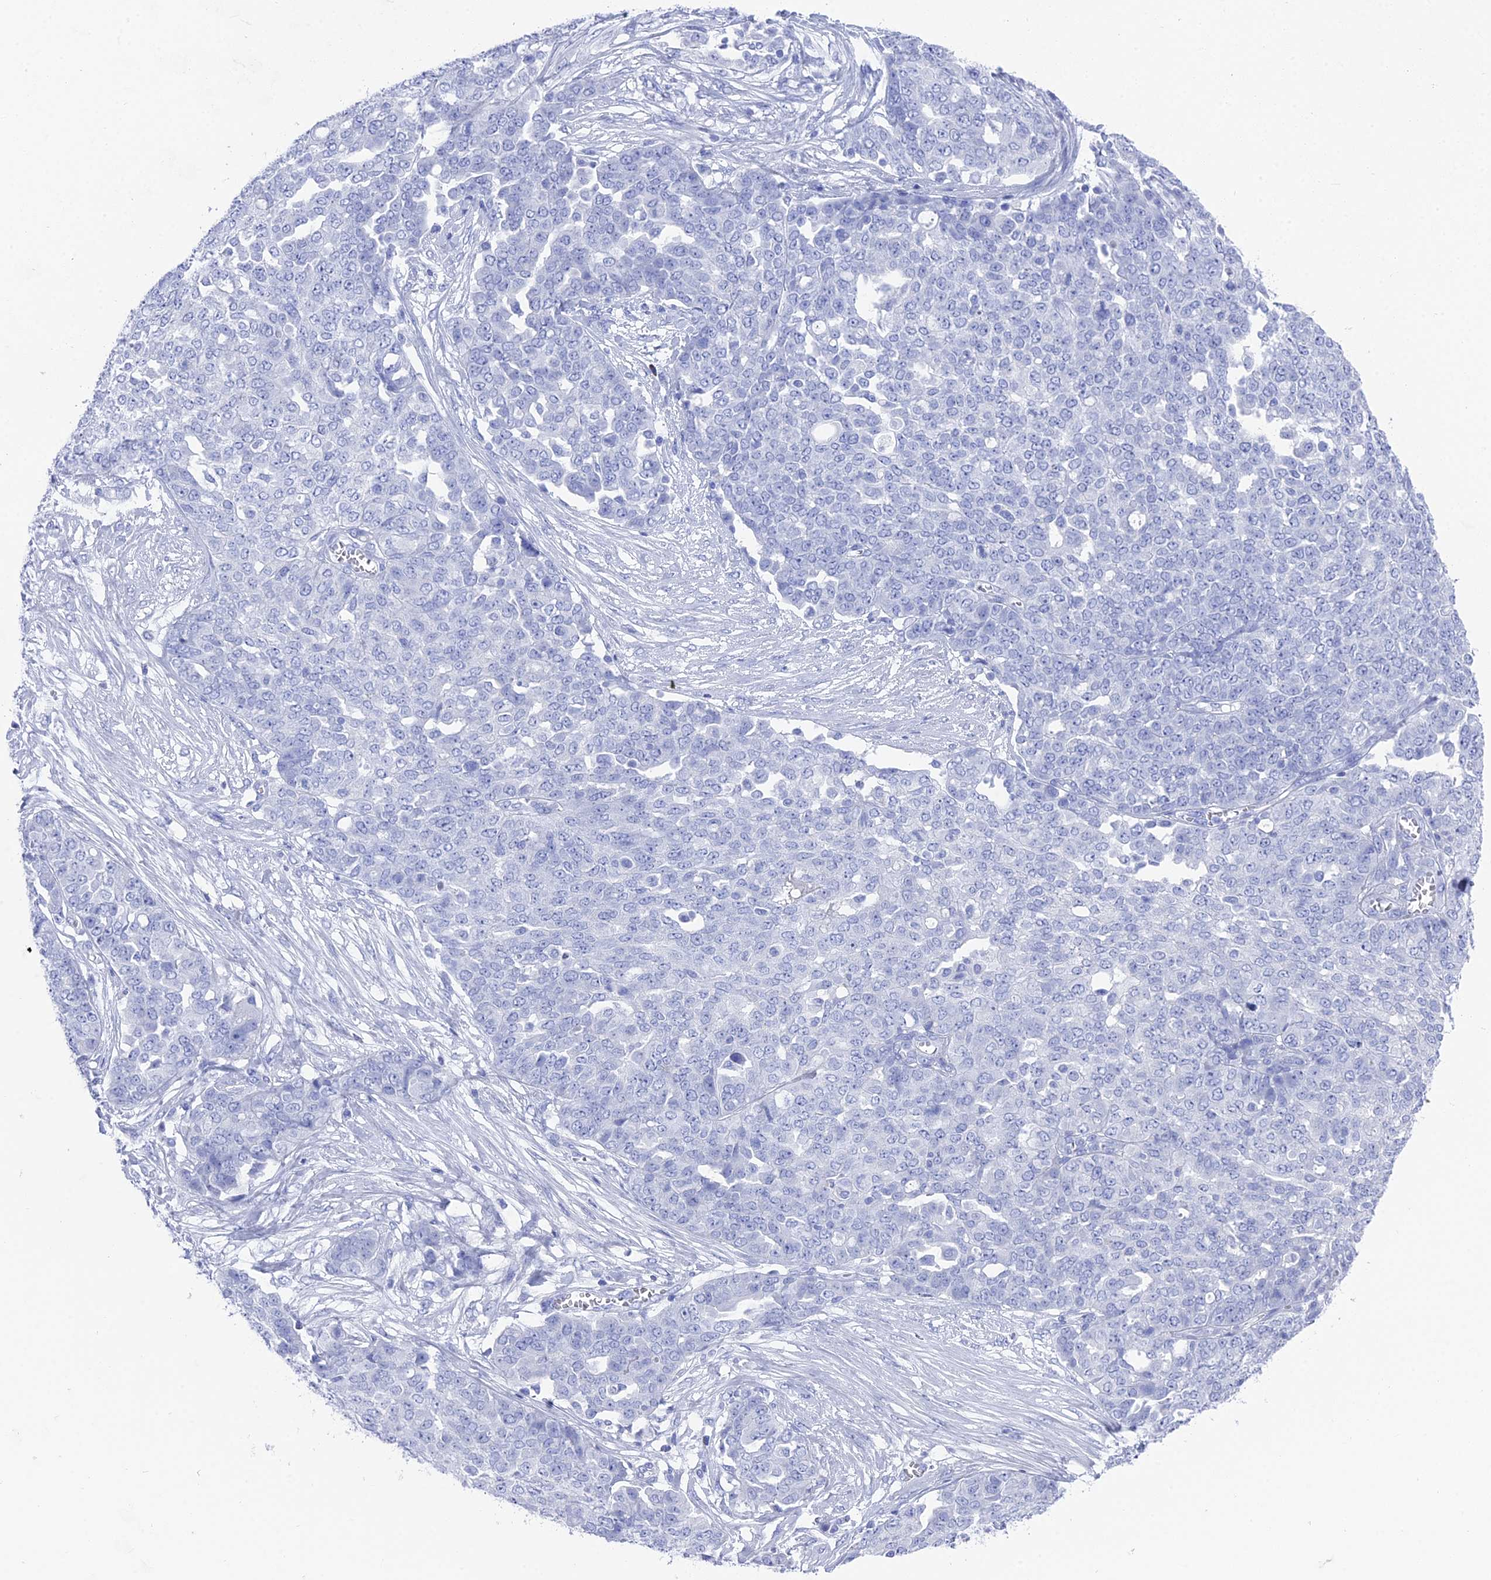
{"staining": {"intensity": "negative", "quantity": "none", "location": "none"}, "tissue": "ovarian cancer", "cell_type": "Tumor cells", "image_type": "cancer", "snomed": [{"axis": "morphology", "description": "Cystadenocarcinoma, serous, NOS"}, {"axis": "topography", "description": "Soft tissue"}, {"axis": "topography", "description": "Ovary"}], "caption": "A micrograph of human ovarian serous cystadenocarcinoma is negative for staining in tumor cells. (Stains: DAB (3,3'-diaminobenzidine) immunohistochemistry (IHC) with hematoxylin counter stain, Microscopy: brightfield microscopy at high magnification).", "gene": "ENPP3", "patient": {"sex": "female", "age": 57}}